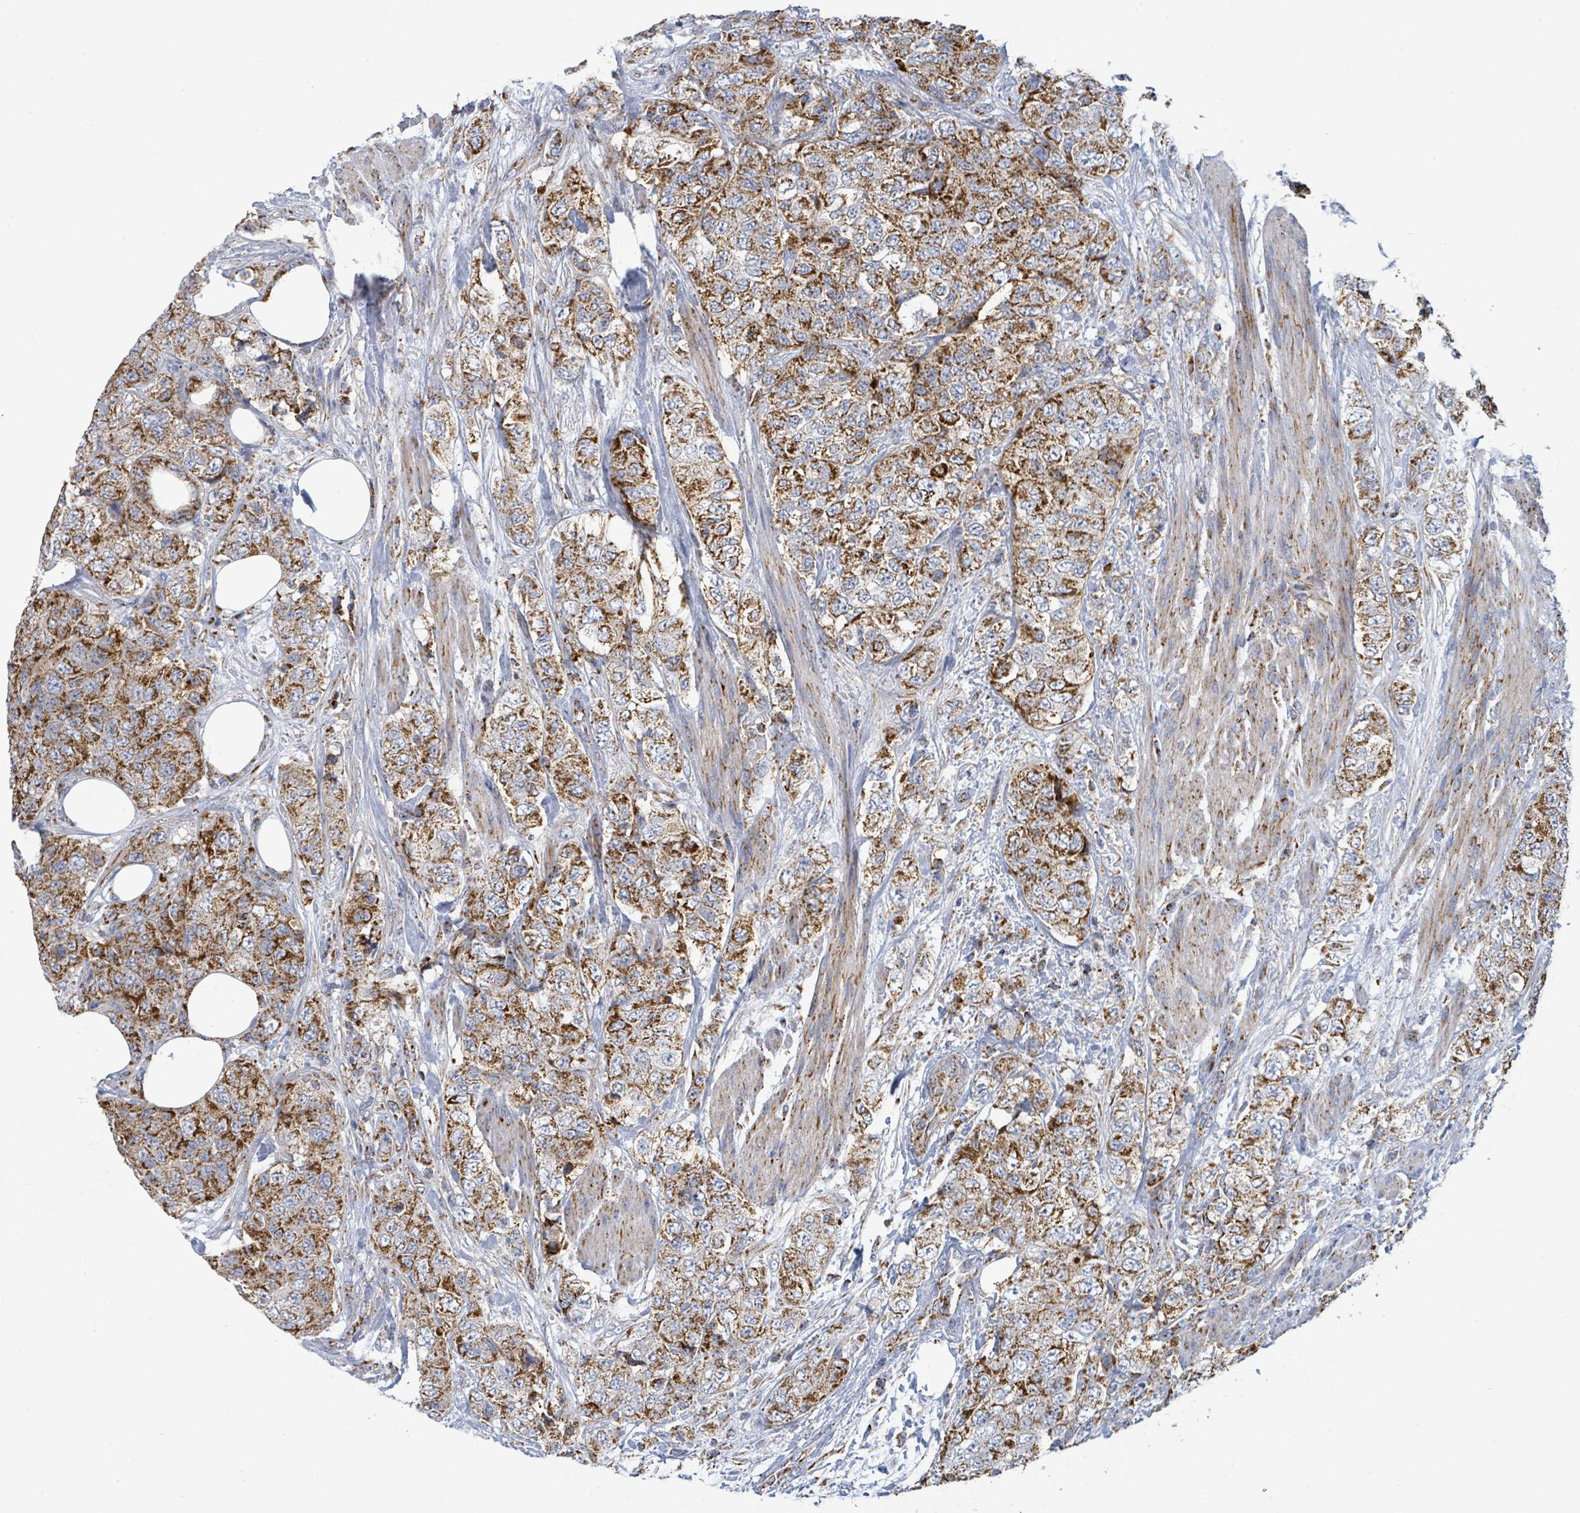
{"staining": {"intensity": "strong", "quantity": ">75%", "location": "cytoplasmic/membranous"}, "tissue": "urothelial cancer", "cell_type": "Tumor cells", "image_type": "cancer", "snomed": [{"axis": "morphology", "description": "Urothelial carcinoma, High grade"}, {"axis": "topography", "description": "Urinary bladder"}], "caption": "IHC of human high-grade urothelial carcinoma reveals high levels of strong cytoplasmic/membranous positivity in approximately >75% of tumor cells.", "gene": "SUCLG2", "patient": {"sex": "female", "age": 78}}